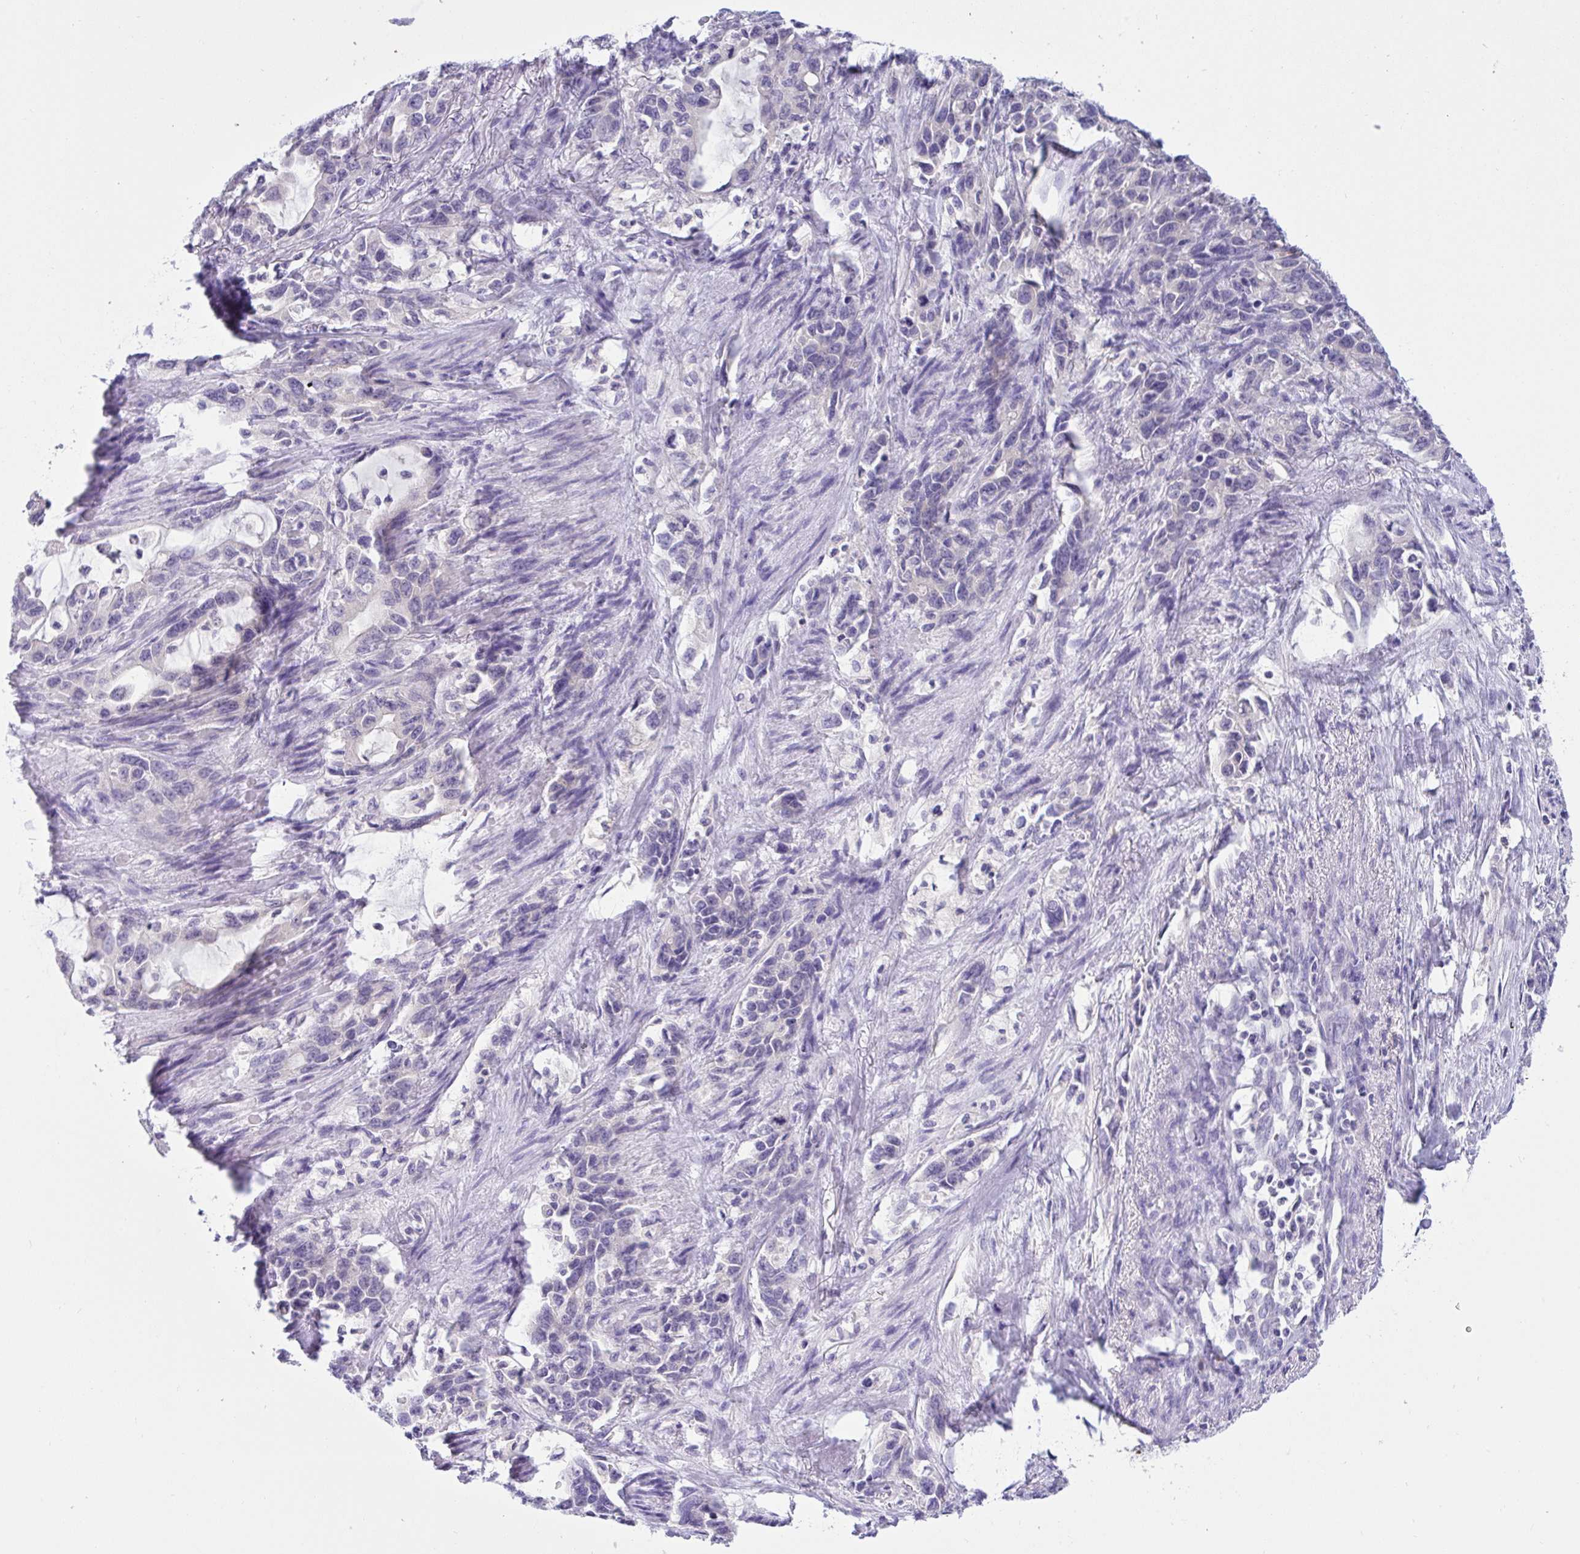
{"staining": {"intensity": "negative", "quantity": "none", "location": "none"}, "tissue": "stomach cancer", "cell_type": "Tumor cells", "image_type": "cancer", "snomed": [{"axis": "morphology", "description": "Adenocarcinoma, NOS"}, {"axis": "topography", "description": "Stomach, upper"}], "caption": "Immunohistochemistry photomicrograph of human stomach adenocarcinoma stained for a protein (brown), which demonstrates no expression in tumor cells.", "gene": "TMEM41A", "patient": {"sex": "male", "age": 85}}